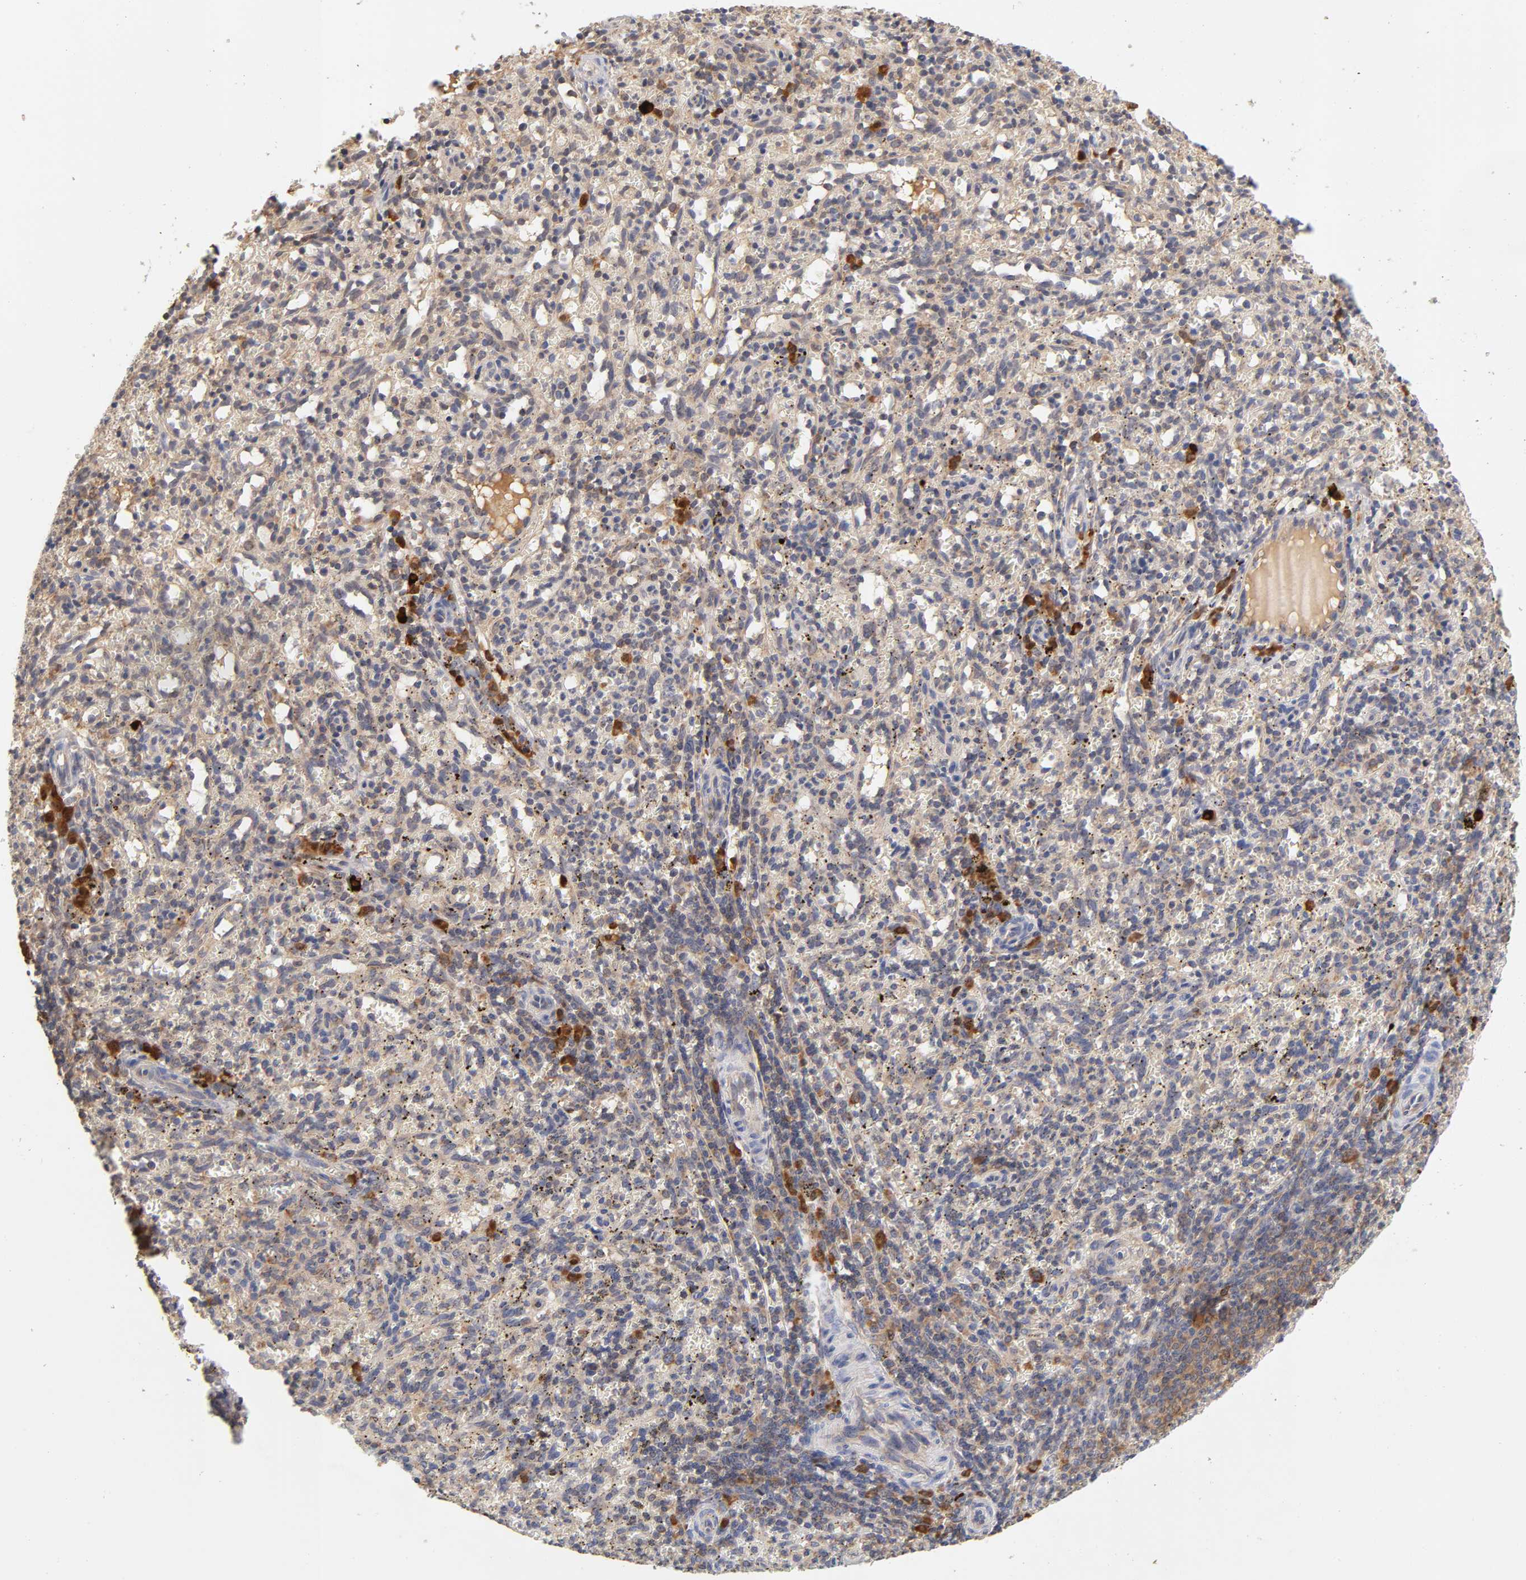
{"staining": {"intensity": "moderate", "quantity": "<25%", "location": "cytoplasmic/membranous"}, "tissue": "spleen", "cell_type": "Cells in red pulp", "image_type": "normal", "snomed": [{"axis": "morphology", "description": "Normal tissue, NOS"}, {"axis": "topography", "description": "Spleen"}], "caption": "Immunohistochemical staining of unremarkable human spleen displays moderate cytoplasmic/membranous protein expression in about <25% of cells in red pulp.", "gene": "RPS29", "patient": {"sex": "female", "age": 10}}